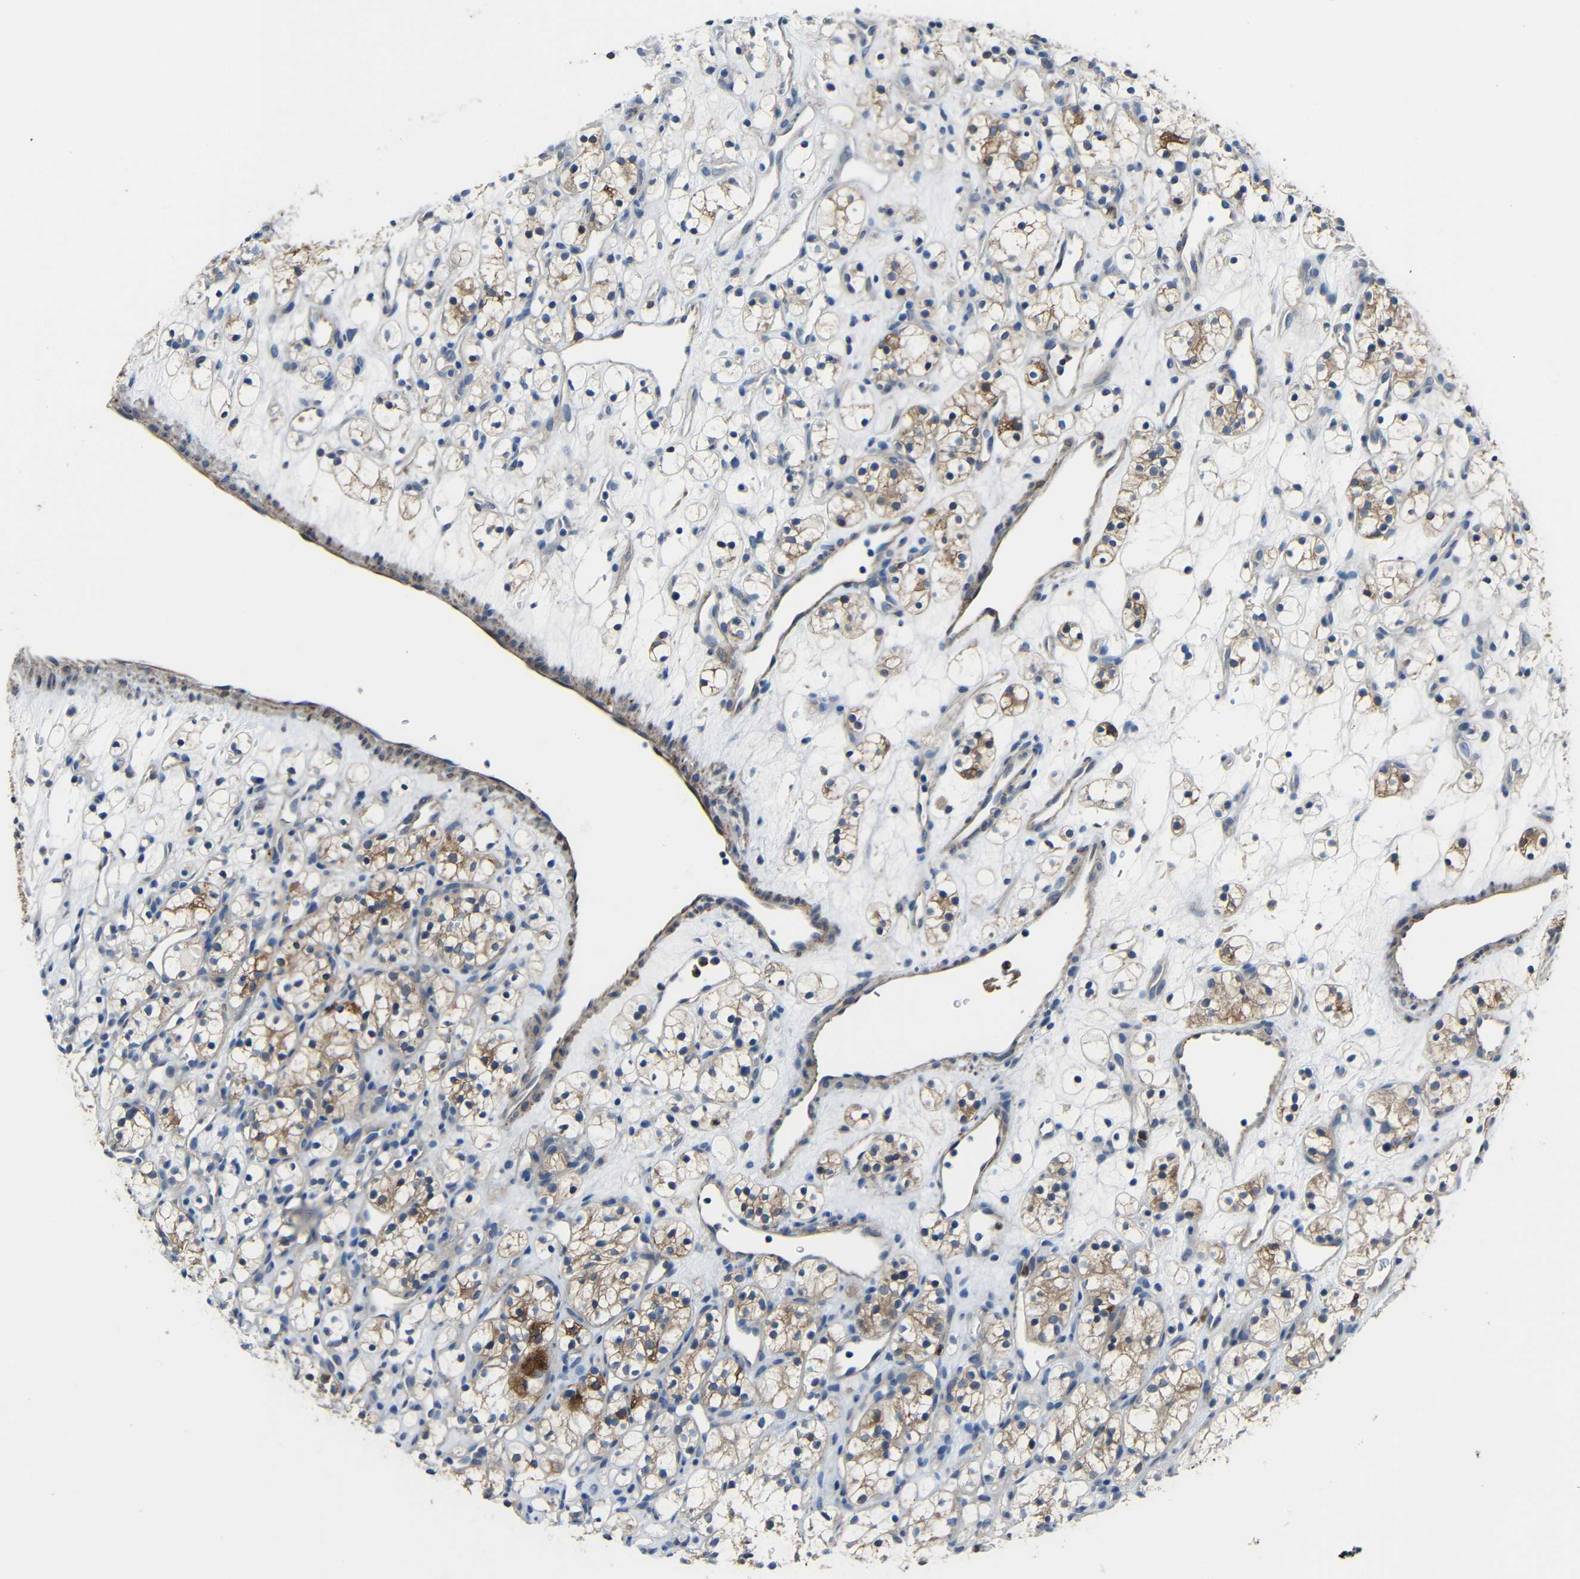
{"staining": {"intensity": "moderate", "quantity": ">75%", "location": "cytoplasmic/membranous"}, "tissue": "renal cancer", "cell_type": "Tumor cells", "image_type": "cancer", "snomed": [{"axis": "morphology", "description": "Adenocarcinoma, NOS"}, {"axis": "topography", "description": "Kidney"}], "caption": "Immunohistochemistry micrograph of neoplastic tissue: human adenocarcinoma (renal) stained using IHC reveals medium levels of moderate protein expression localized specifically in the cytoplasmic/membranous of tumor cells, appearing as a cytoplasmic/membranous brown color.", "gene": "STBD1", "patient": {"sex": "female", "age": 60}}